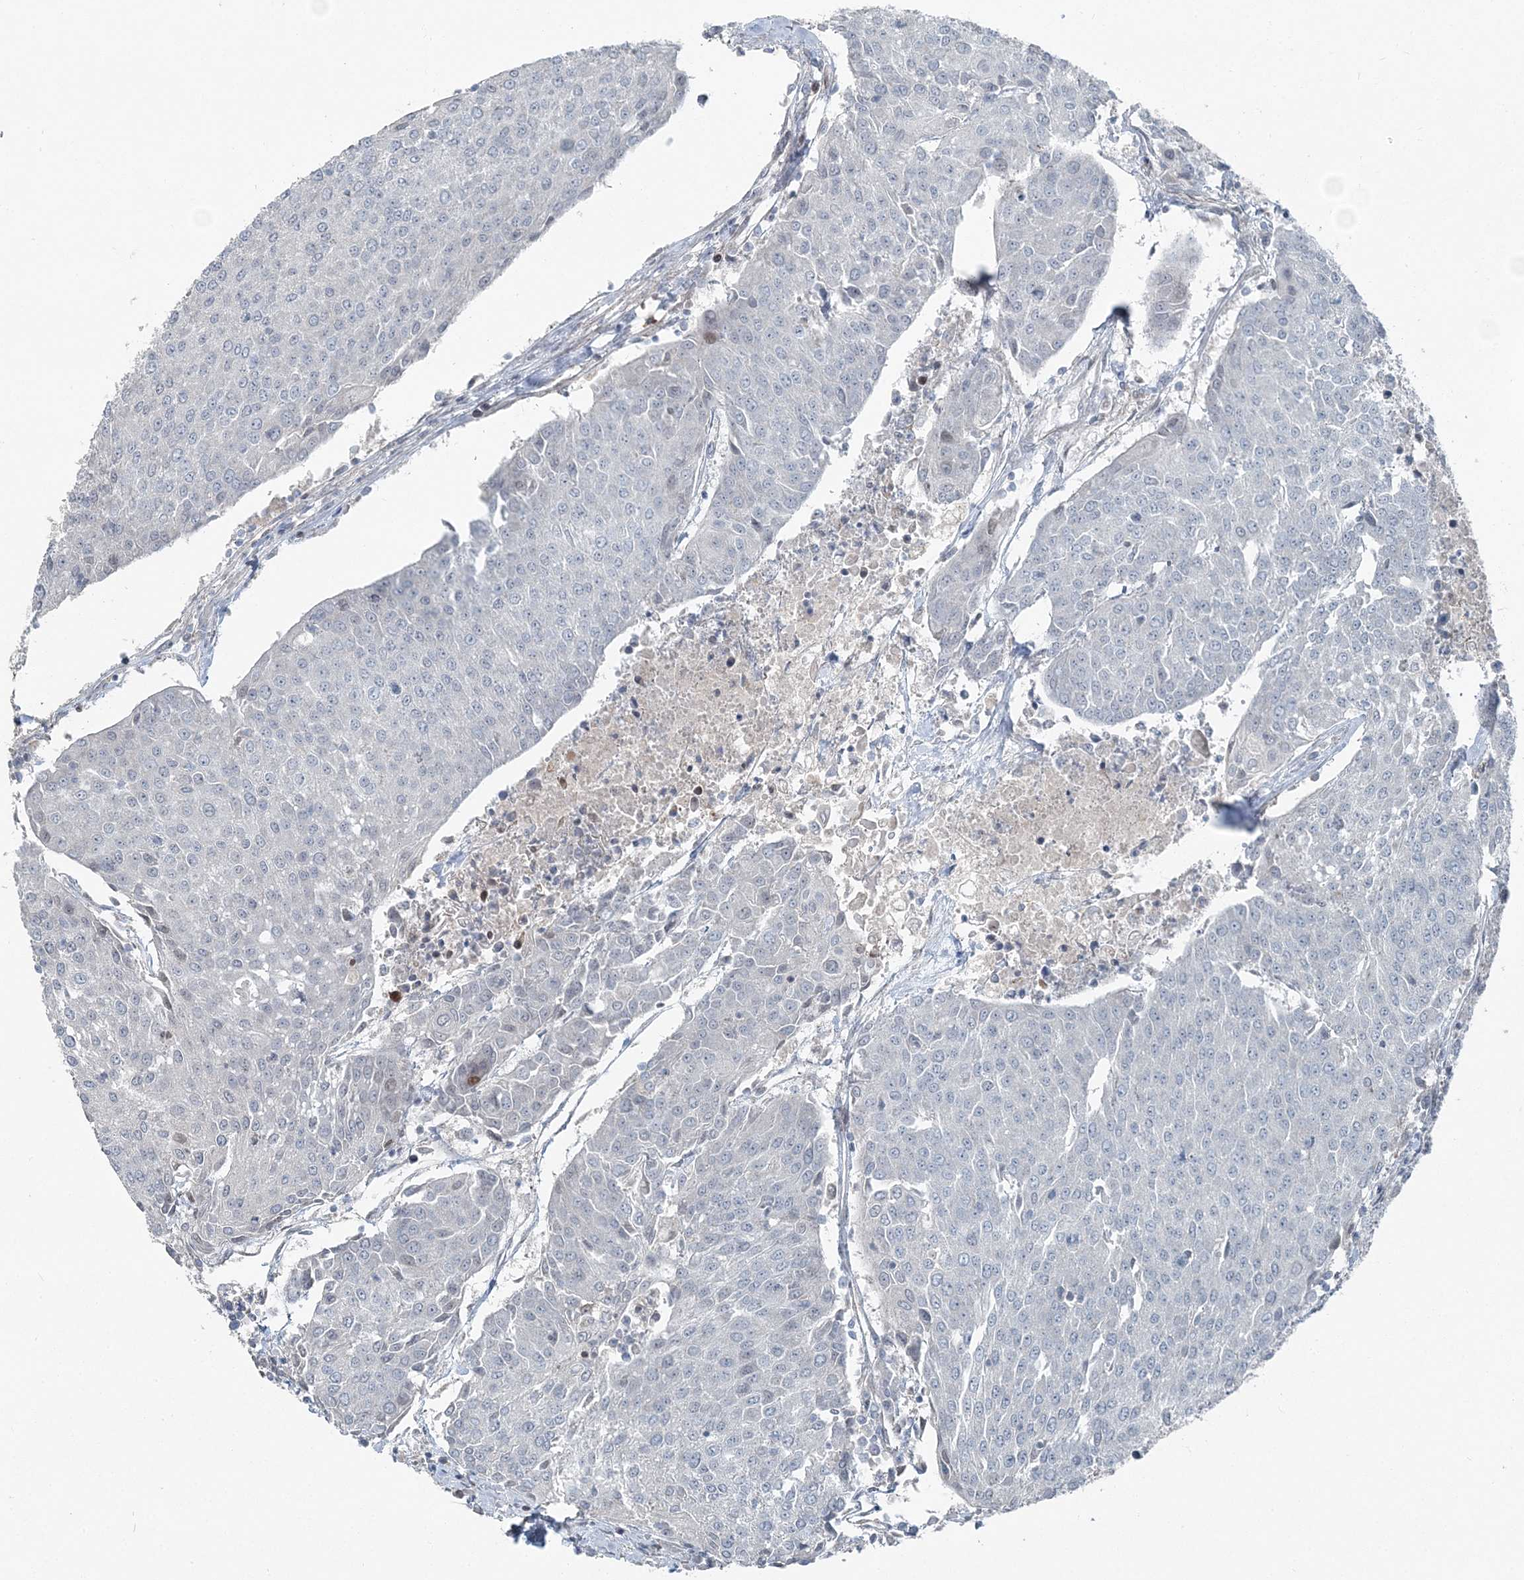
{"staining": {"intensity": "negative", "quantity": "none", "location": "none"}, "tissue": "urothelial cancer", "cell_type": "Tumor cells", "image_type": "cancer", "snomed": [{"axis": "morphology", "description": "Urothelial carcinoma, High grade"}, {"axis": "topography", "description": "Urinary bladder"}], "caption": "DAB (3,3'-diaminobenzidine) immunohistochemical staining of human urothelial cancer demonstrates no significant positivity in tumor cells.", "gene": "FBXL17", "patient": {"sex": "female", "age": 85}}